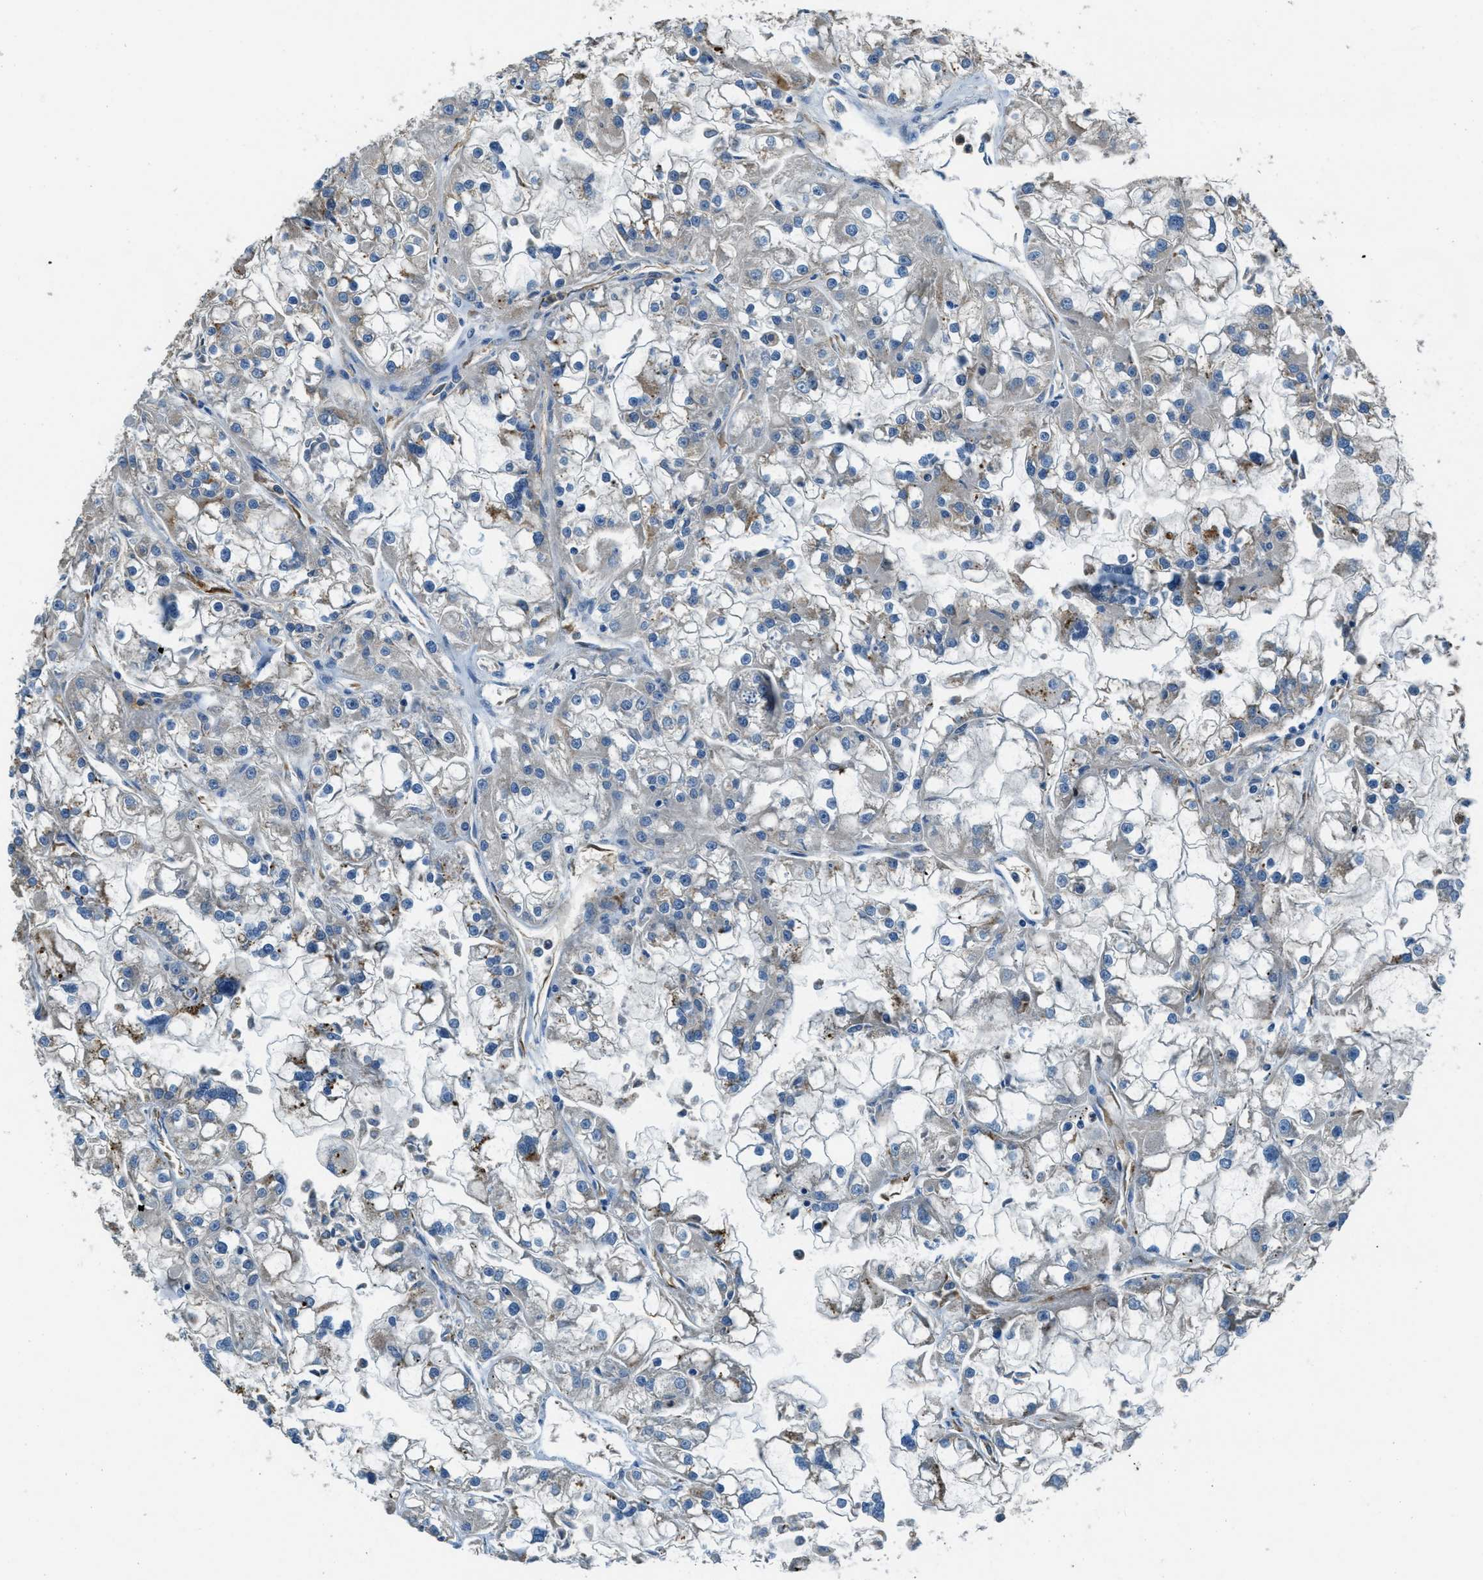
{"staining": {"intensity": "weak", "quantity": "<25%", "location": "cytoplasmic/membranous"}, "tissue": "renal cancer", "cell_type": "Tumor cells", "image_type": "cancer", "snomed": [{"axis": "morphology", "description": "Adenocarcinoma, NOS"}, {"axis": "topography", "description": "Kidney"}], "caption": "Protein analysis of renal cancer (adenocarcinoma) exhibits no significant staining in tumor cells.", "gene": "GIMAP8", "patient": {"sex": "female", "age": 52}}